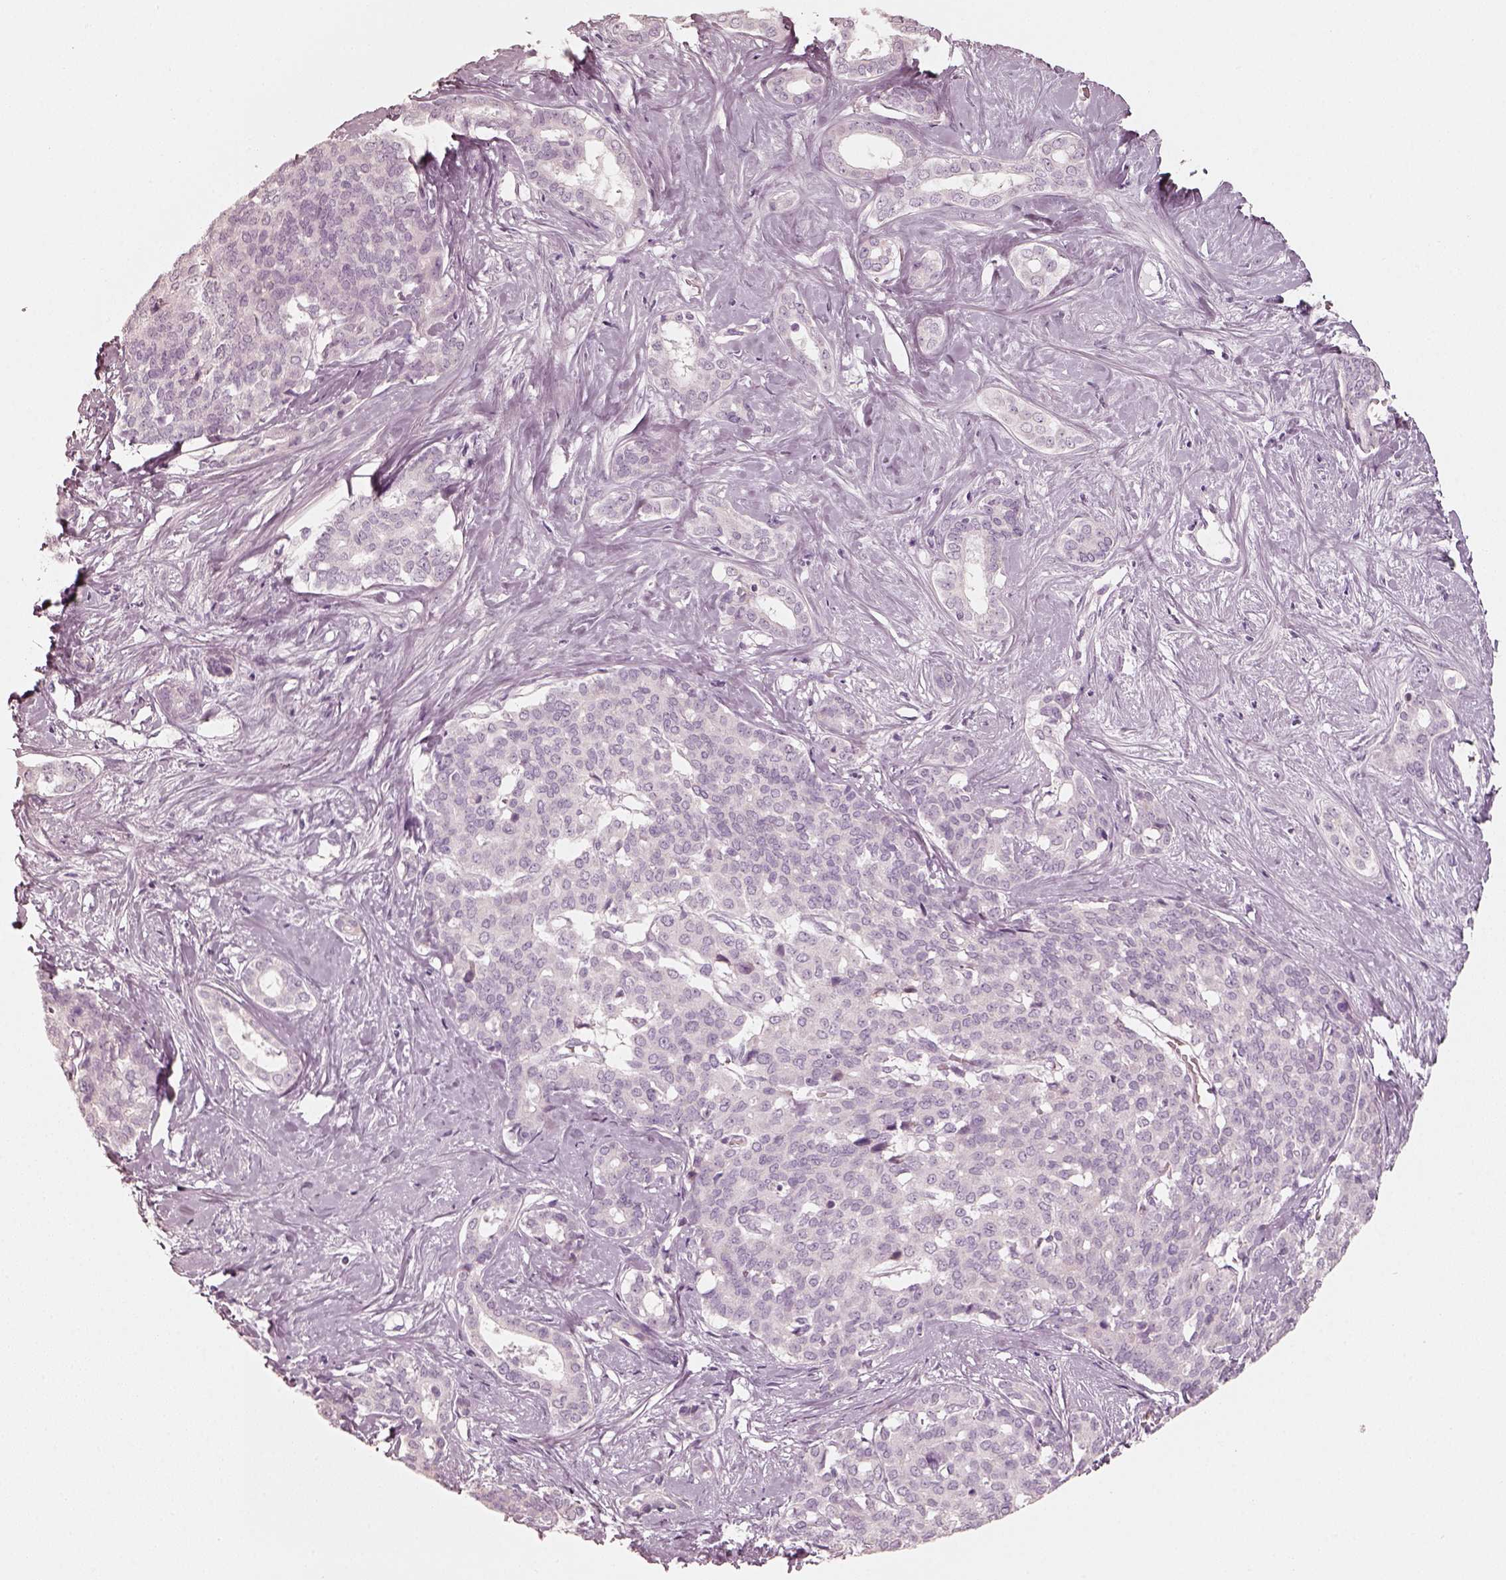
{"staining": {"intensity": "negative", "quantity": "none", "location": "none"}, "tissue": "liver cancer", "cell_type": "Tumor cells", "image_type": "cancer", "snomed": [{"axis": "morphology", "description": "Cholangiocarcinoma"}, {"axis": "topography", "description": "Liver"}], "caption": "Immunohistochemistry (IHC) of human liver cancer reveals no expression in tumor cells.", "gene": "R3HDML", "patient": {"sex": "female", "age": 47}}